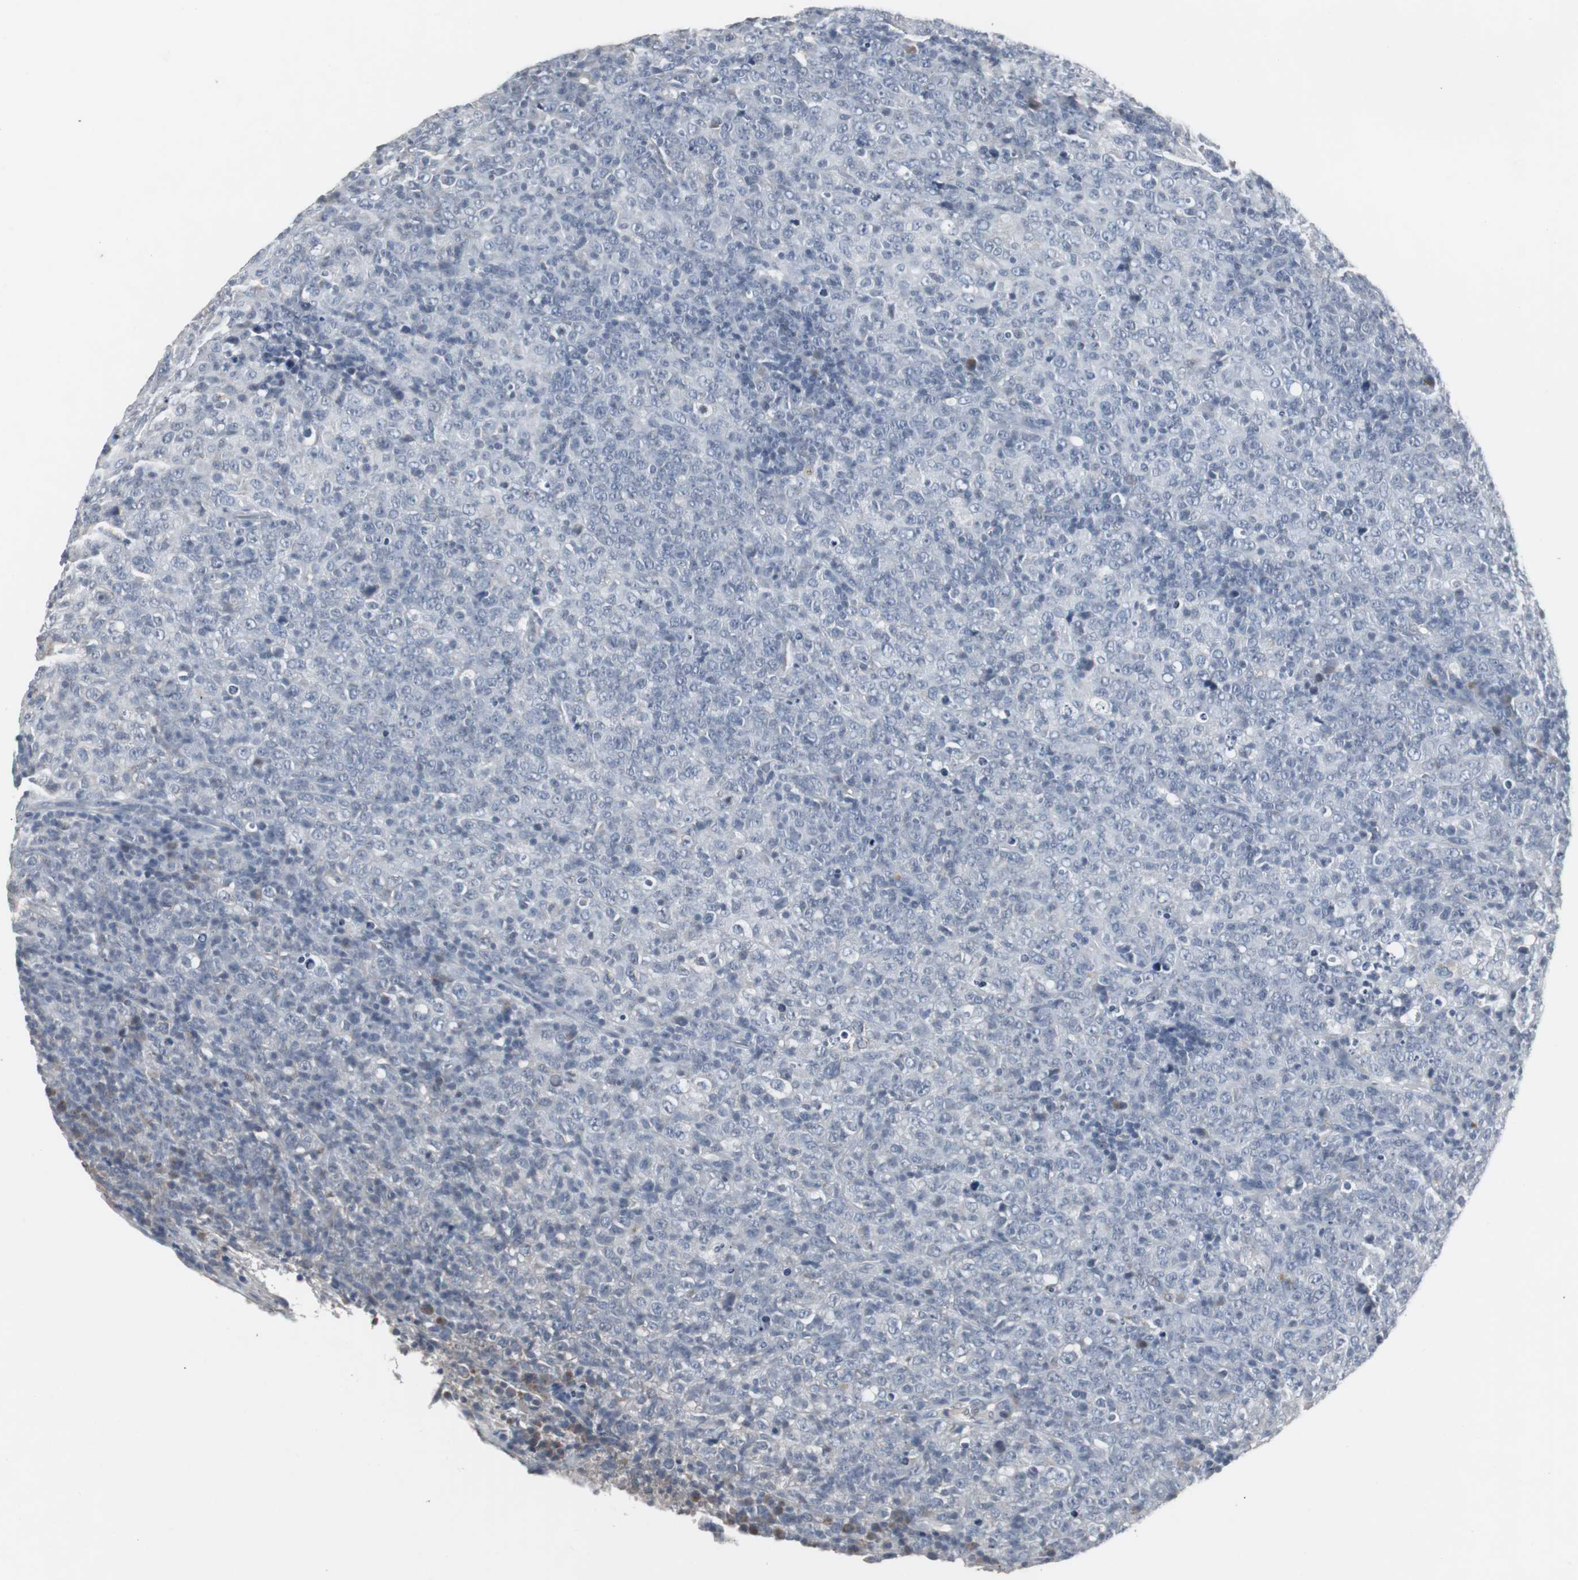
{"staining": {"intensity": "negative", "quantity": "none", "location": "none"}, "tissue": "lymphoma", "cell_type": "Tumor cells", "image_type": "cancer", "snomed": [{"axis": "morphology", "description": "Malignant lymphoma, non-Hodgkin's type, High grade"}, {"axis": "topography", "description": "Tonsil"}], "caption": "Tumor cells are negative for brown protein staining in malignant lymphoma, non-Hodgkin's type (high-grade).", "gene": "ACAA1", "patient": {"sex": "female", "age": 36}}